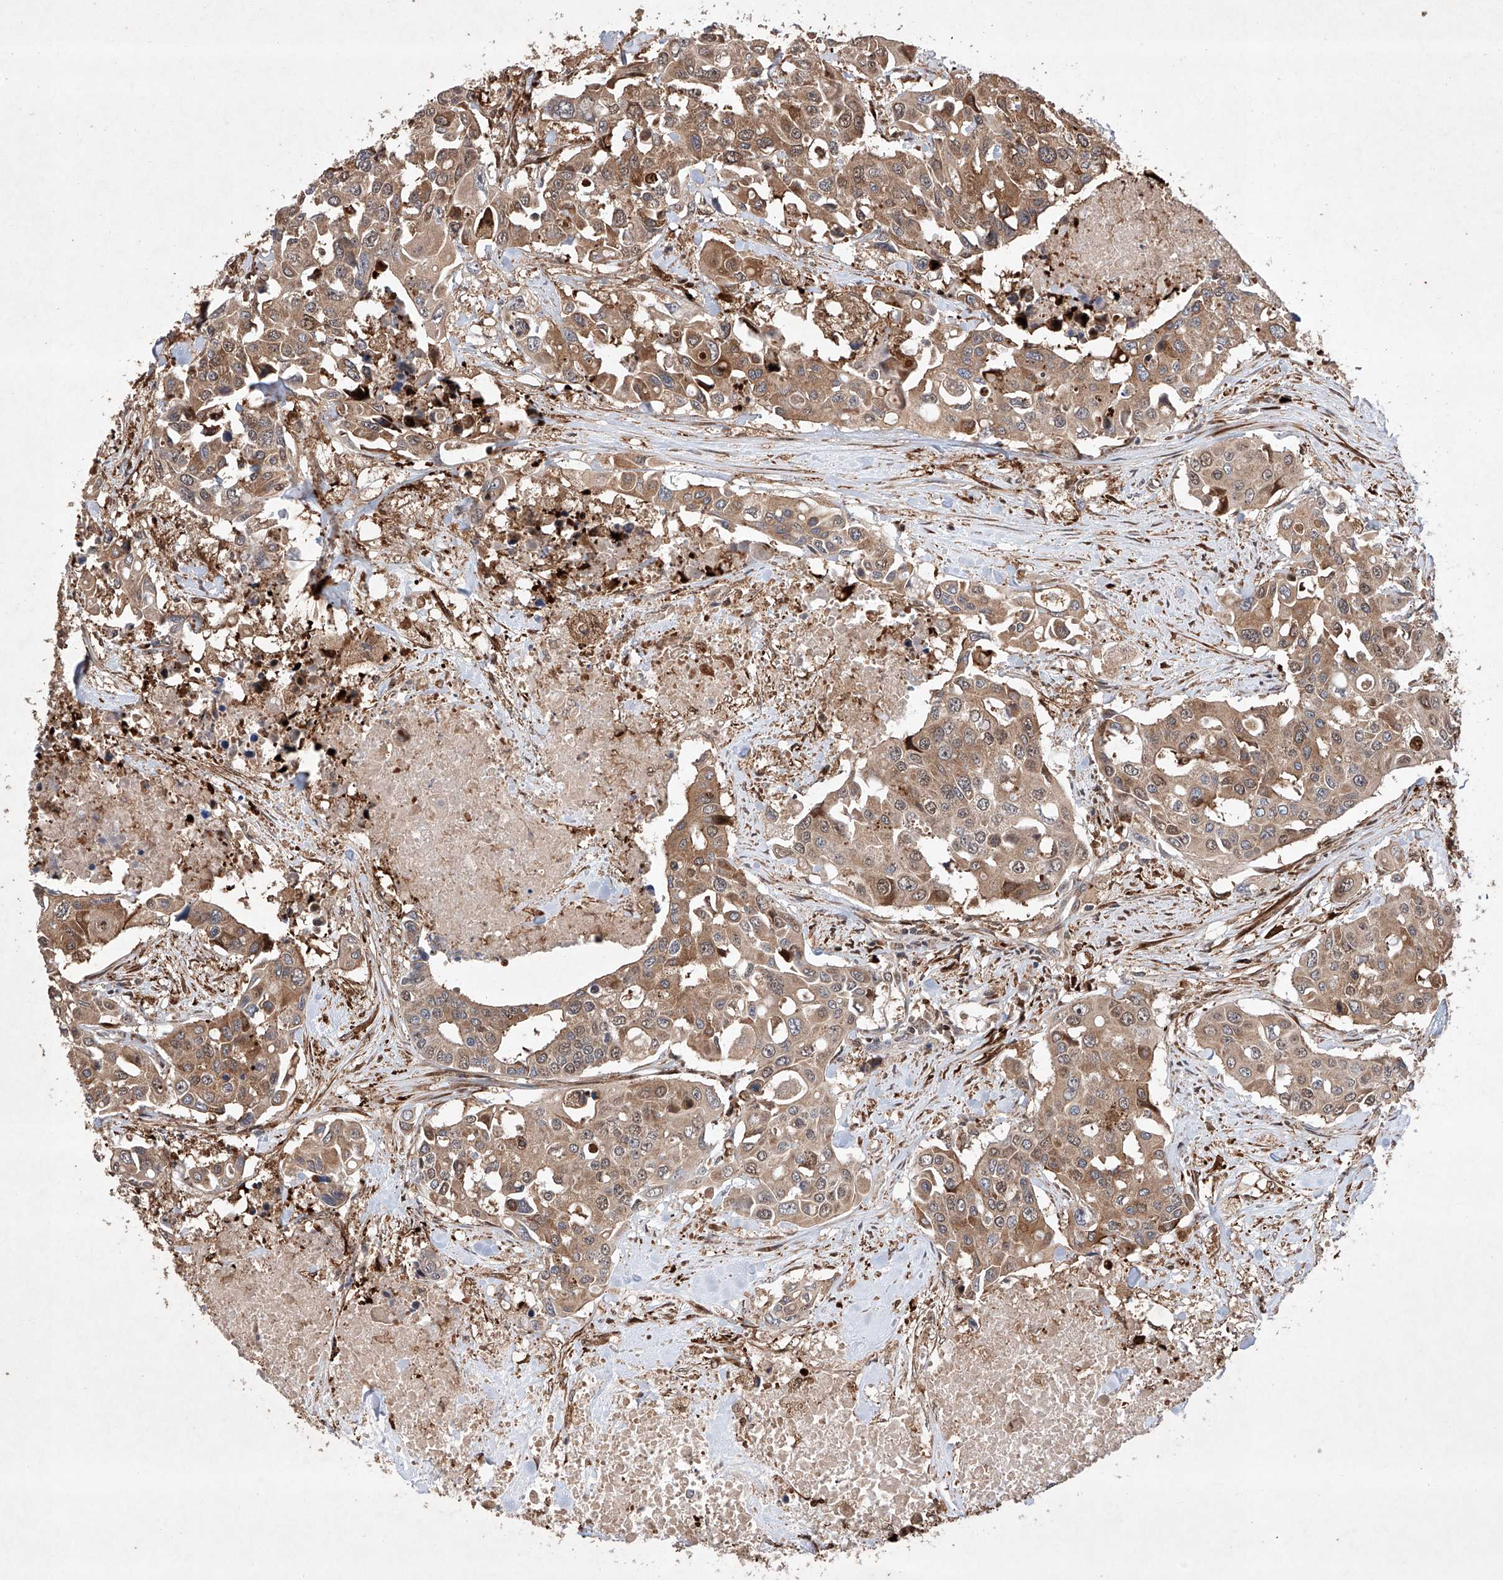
{"staining": {"intensity": "moderate", "quantity": ">75%", "location": "cytoplasmic/membranous,nuclear"}, "tissue": "colorectal cancer", "cell_type": "Tumor cells", "image_type": "cancer", "snomed": [{"axis": "morphology", "description": "Adenocarcinoma, NOS"}, {"axis": "topography", "description": "Colon"}], "caption": "Immunohistochemical staining of human colorectal adenocarcinoma demonstrates medium levels of moderate cytoplasmic/membranous and nuclear positivity in about >75% of tumor cells.", "gene": "TIMM23", "patient": {"sex": "male", "age": 77}}